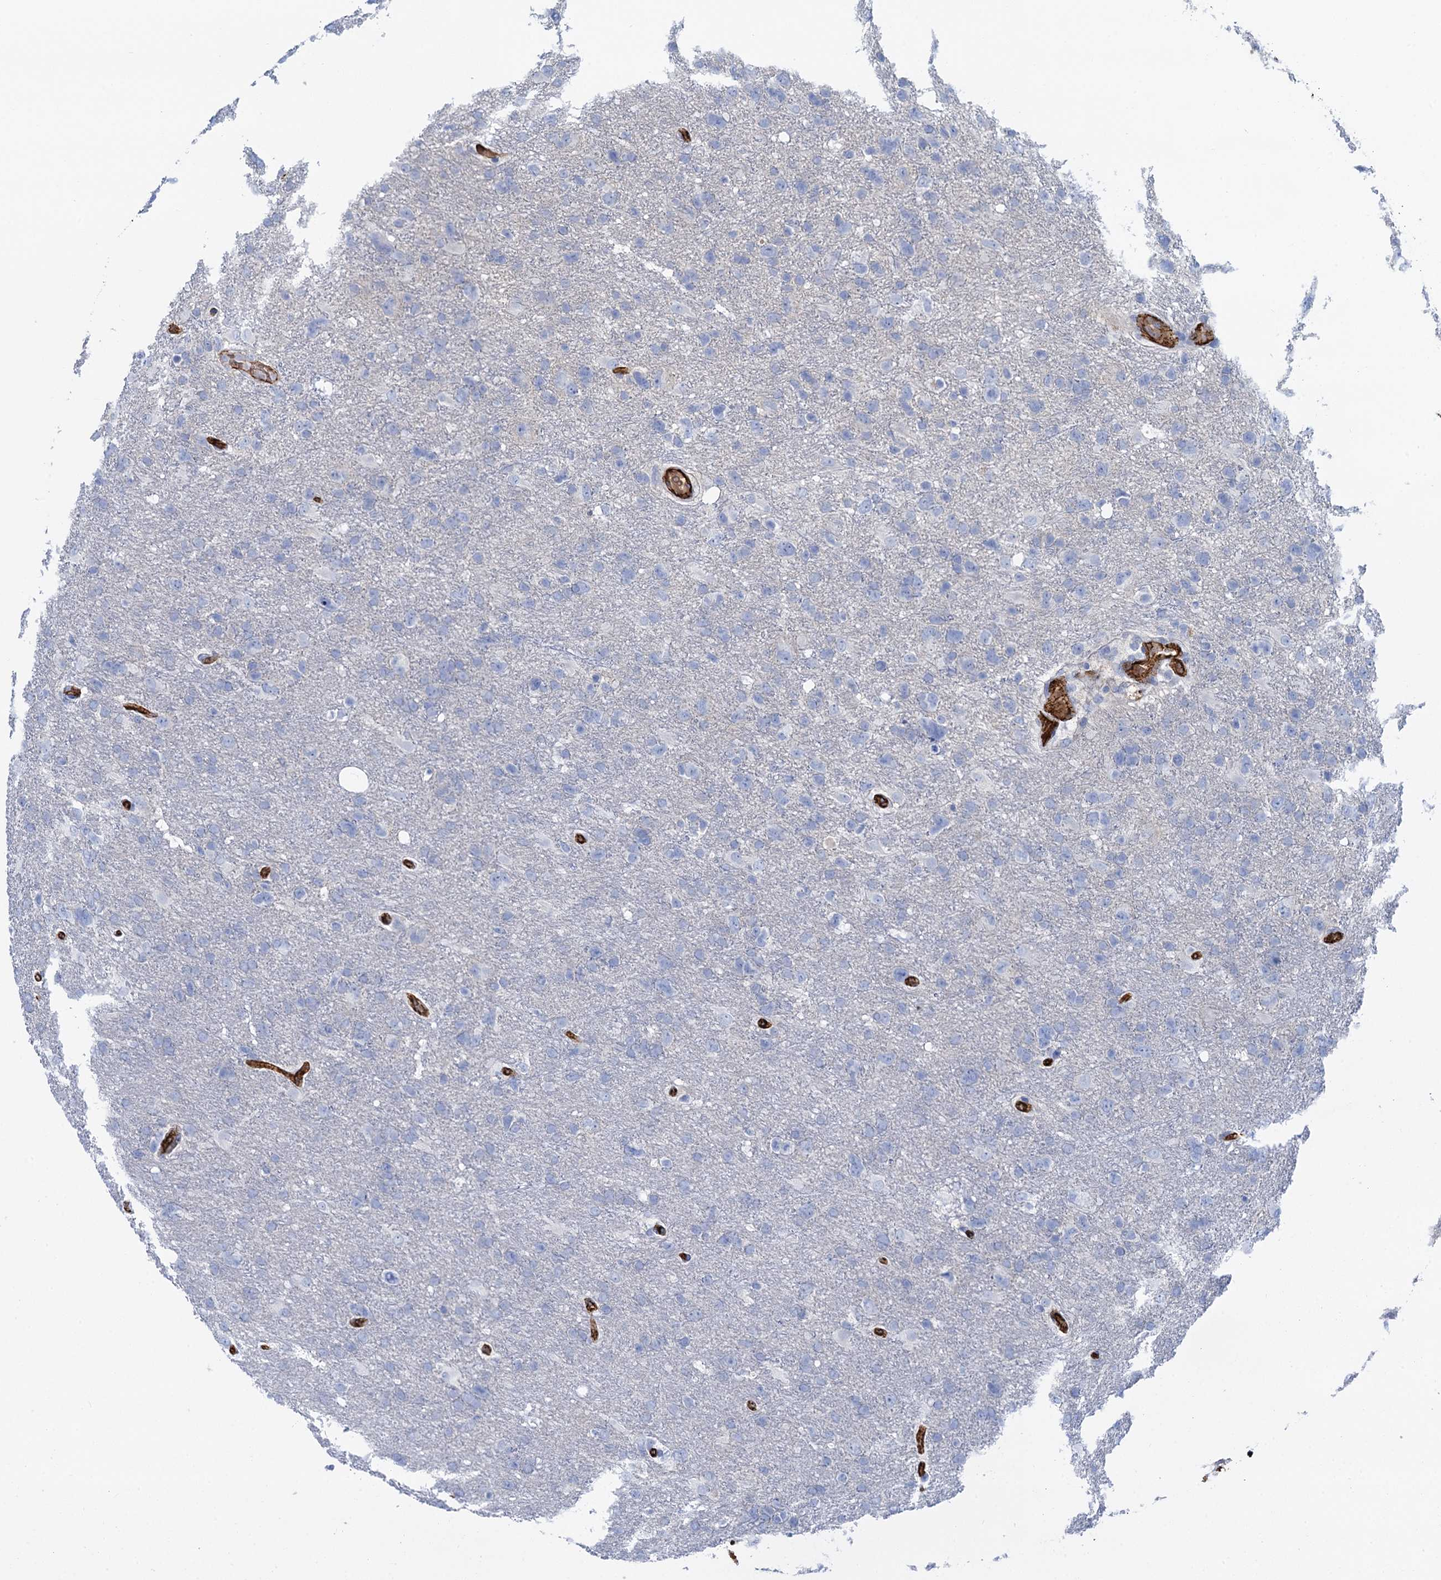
{"staining": {"intensity": "negative", "quantity": "none", "location": "none"}, "tissue": "glioma", "cell_type": "Tumor cells", "image_type": "cancer", "snomed": [{"axis": "morphology", "description": "Glioma, malignant, High grade"}, {"axis": "topography", "description": "Brain"}], "caption": "IHC histopathology image of glioma stained for a protein (brown), which exhibits no positivity in tumor cells.", "gene": "MYADML2", "patient": {"sex": "male", "age": 61}}